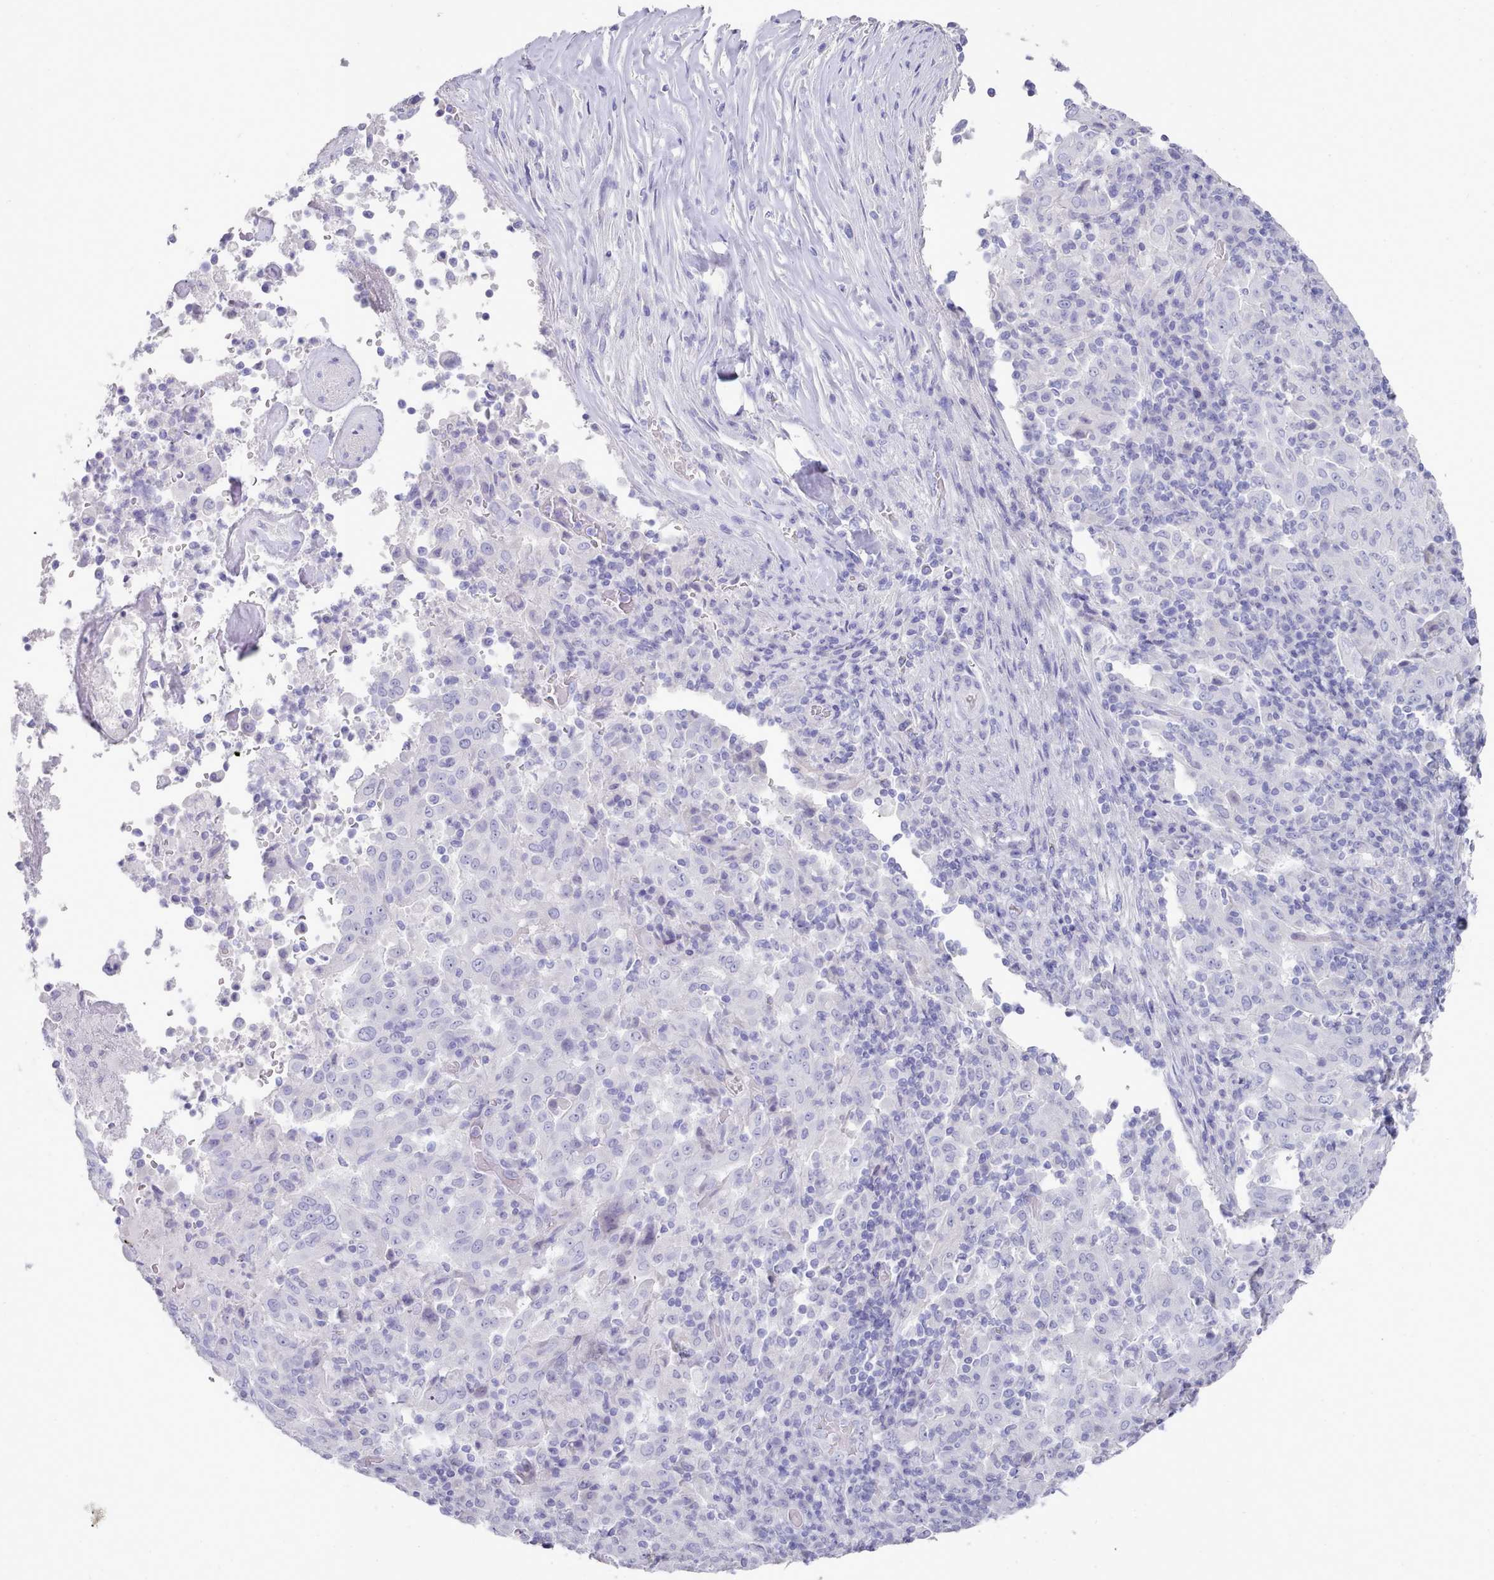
{"staining": {"intensity": "negative", "quantity": "none", "location": "none"}, "tissue": "pancreatic cancer", "cell_type": "Tumor cells", "image_type": "cancer", "snomed": [{"axis": "morphology", "description": "Adenocarcinoma, NOS"}, {"axis": "topography", "description": "Pancreas"}], "caption": "There is no significant positivity in tumor cells of pancreatic adenocarcinoma.", "gene": "LRRC37A", "patient": {"sex": "male", "age": 63}}